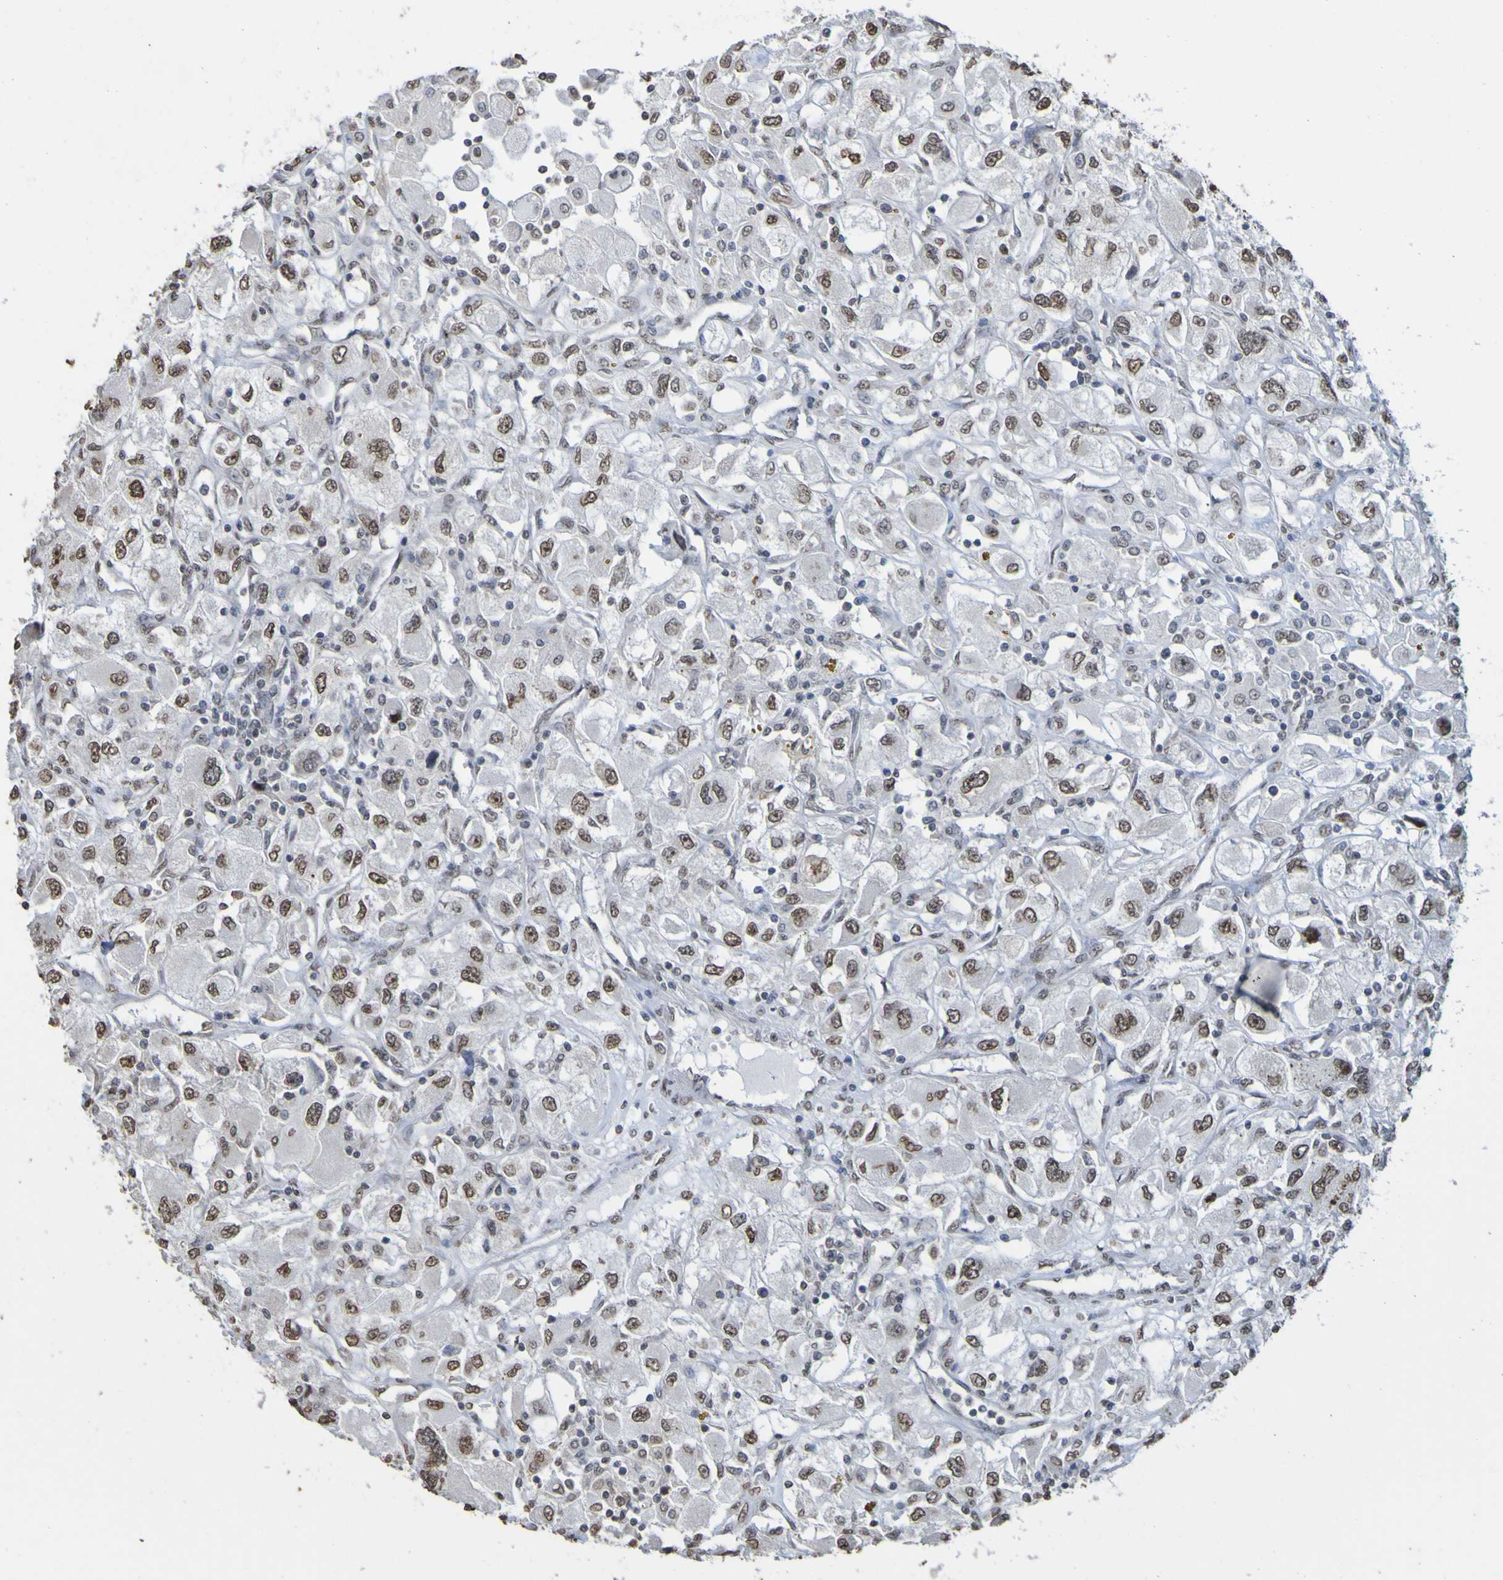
{"staining": {"intensity": "moderate", "quantity": ">75%", "location": "nuclear"}, "tissue": "renal cancer", "cell_type": "Tumor cells", "image_type": "cancer", "snomed": [{"axis": "morphology", "description": "Adenocarcinoma, NOS"}, {"axis": "topography", "description": "Kidney"}], "caption": "Immunohistochemistry image of neoplastic tissue: human renal cancer (adenocarcinoma) stained using immunohistochemistry shows medium levels of moderate protein expression localized specifically in the nuclear of tumor cells, appearing as a nuclear brown color.", "gene": "ALKBH2", "patient": {"sex": "female", "age": 52}}